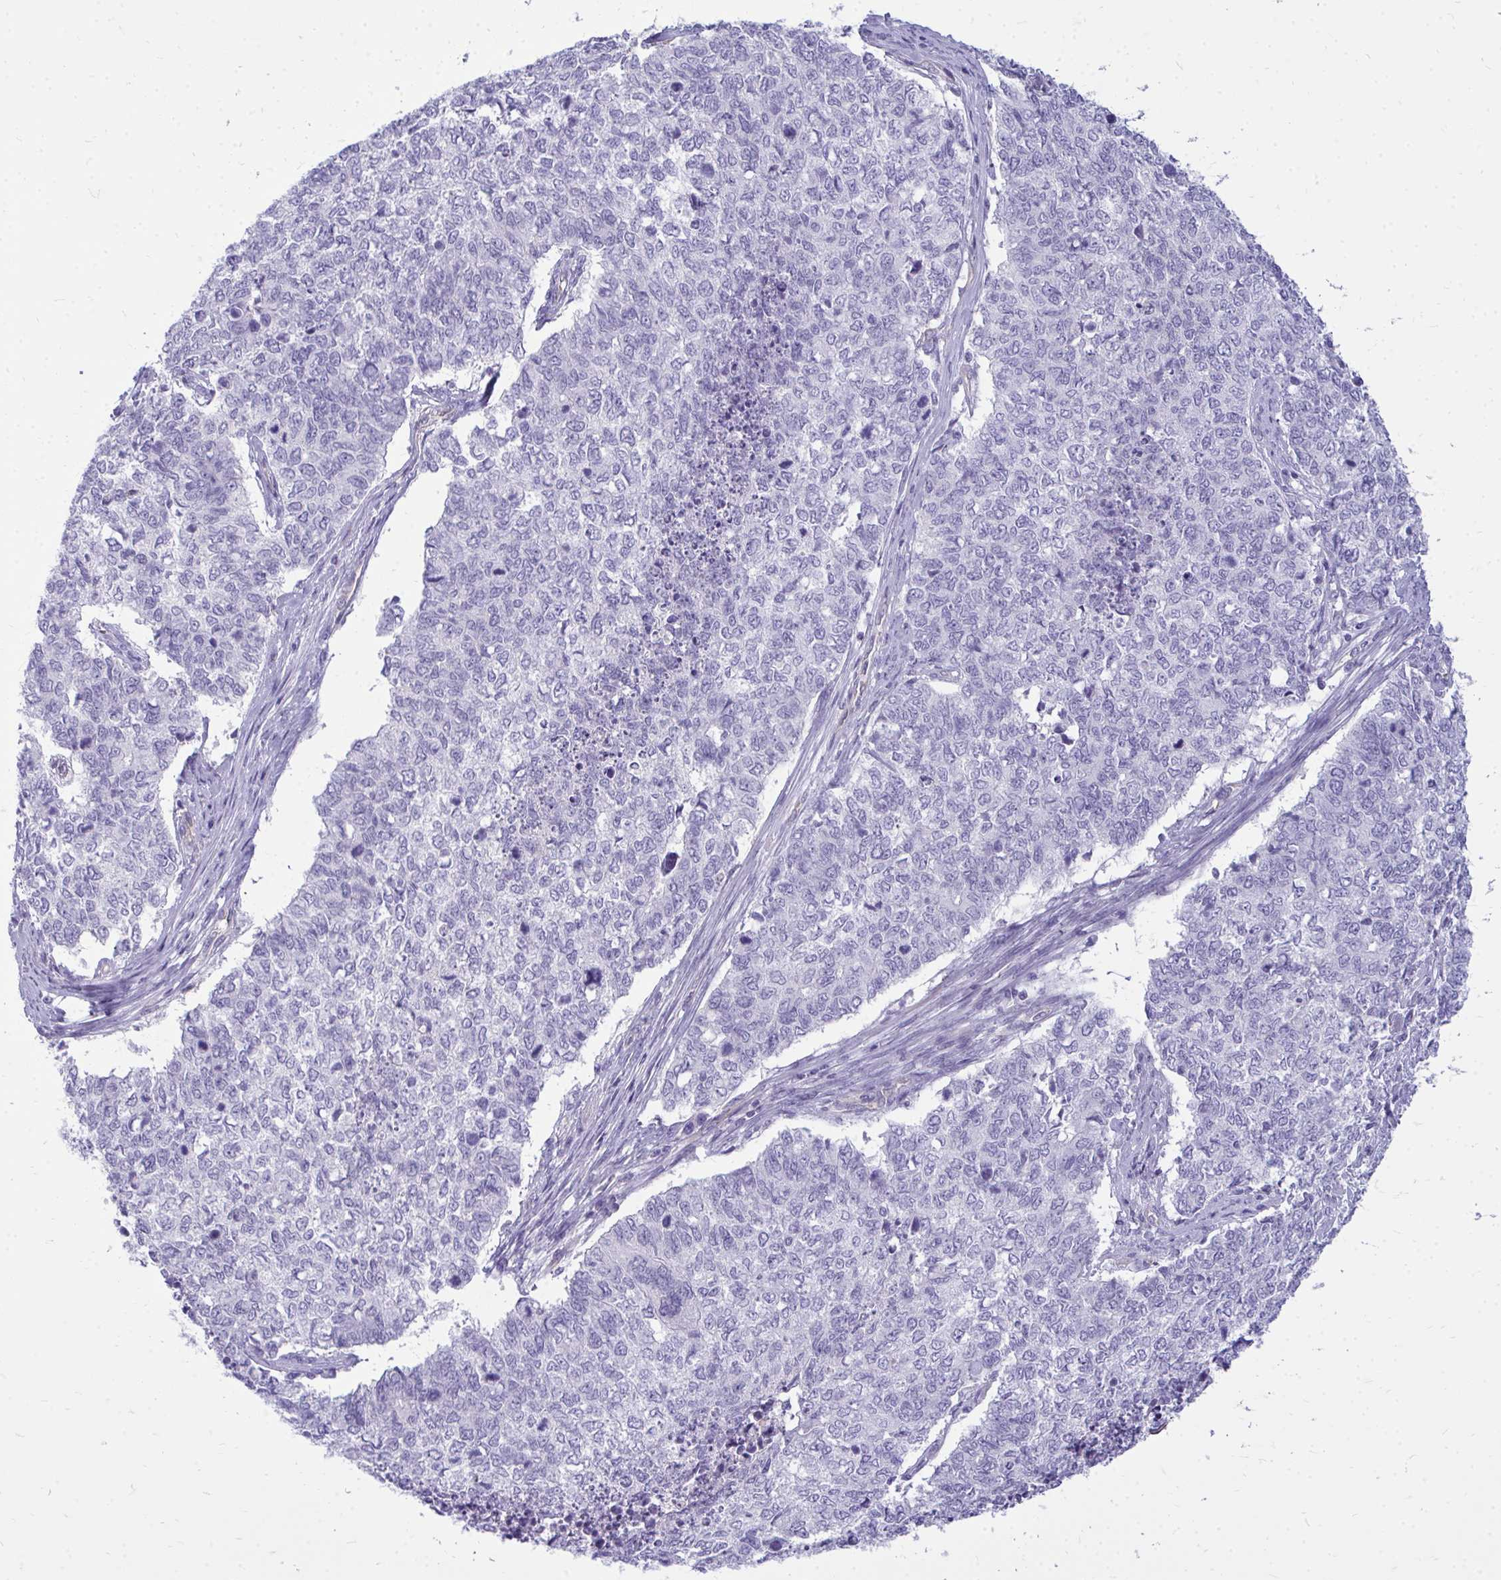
{"staining": {"intensity": "negative", "quantity": "none", "location": "none"}, "tissue": "cervical cancer", "cell_type": "Tumor cells", "image_type": "cancer", "snomed": [{"axis": "morphology", "description": "Adenocarcinoma, NOS"}, {"axis": "topography", "description": "Cervix"}], "caption": "Protein analysis of adenocarcinoma (cervical) demonstrates no significant expression in tumor cells.", "gene": "FABP3", "patient": {"sex": "female", "age": 63}}